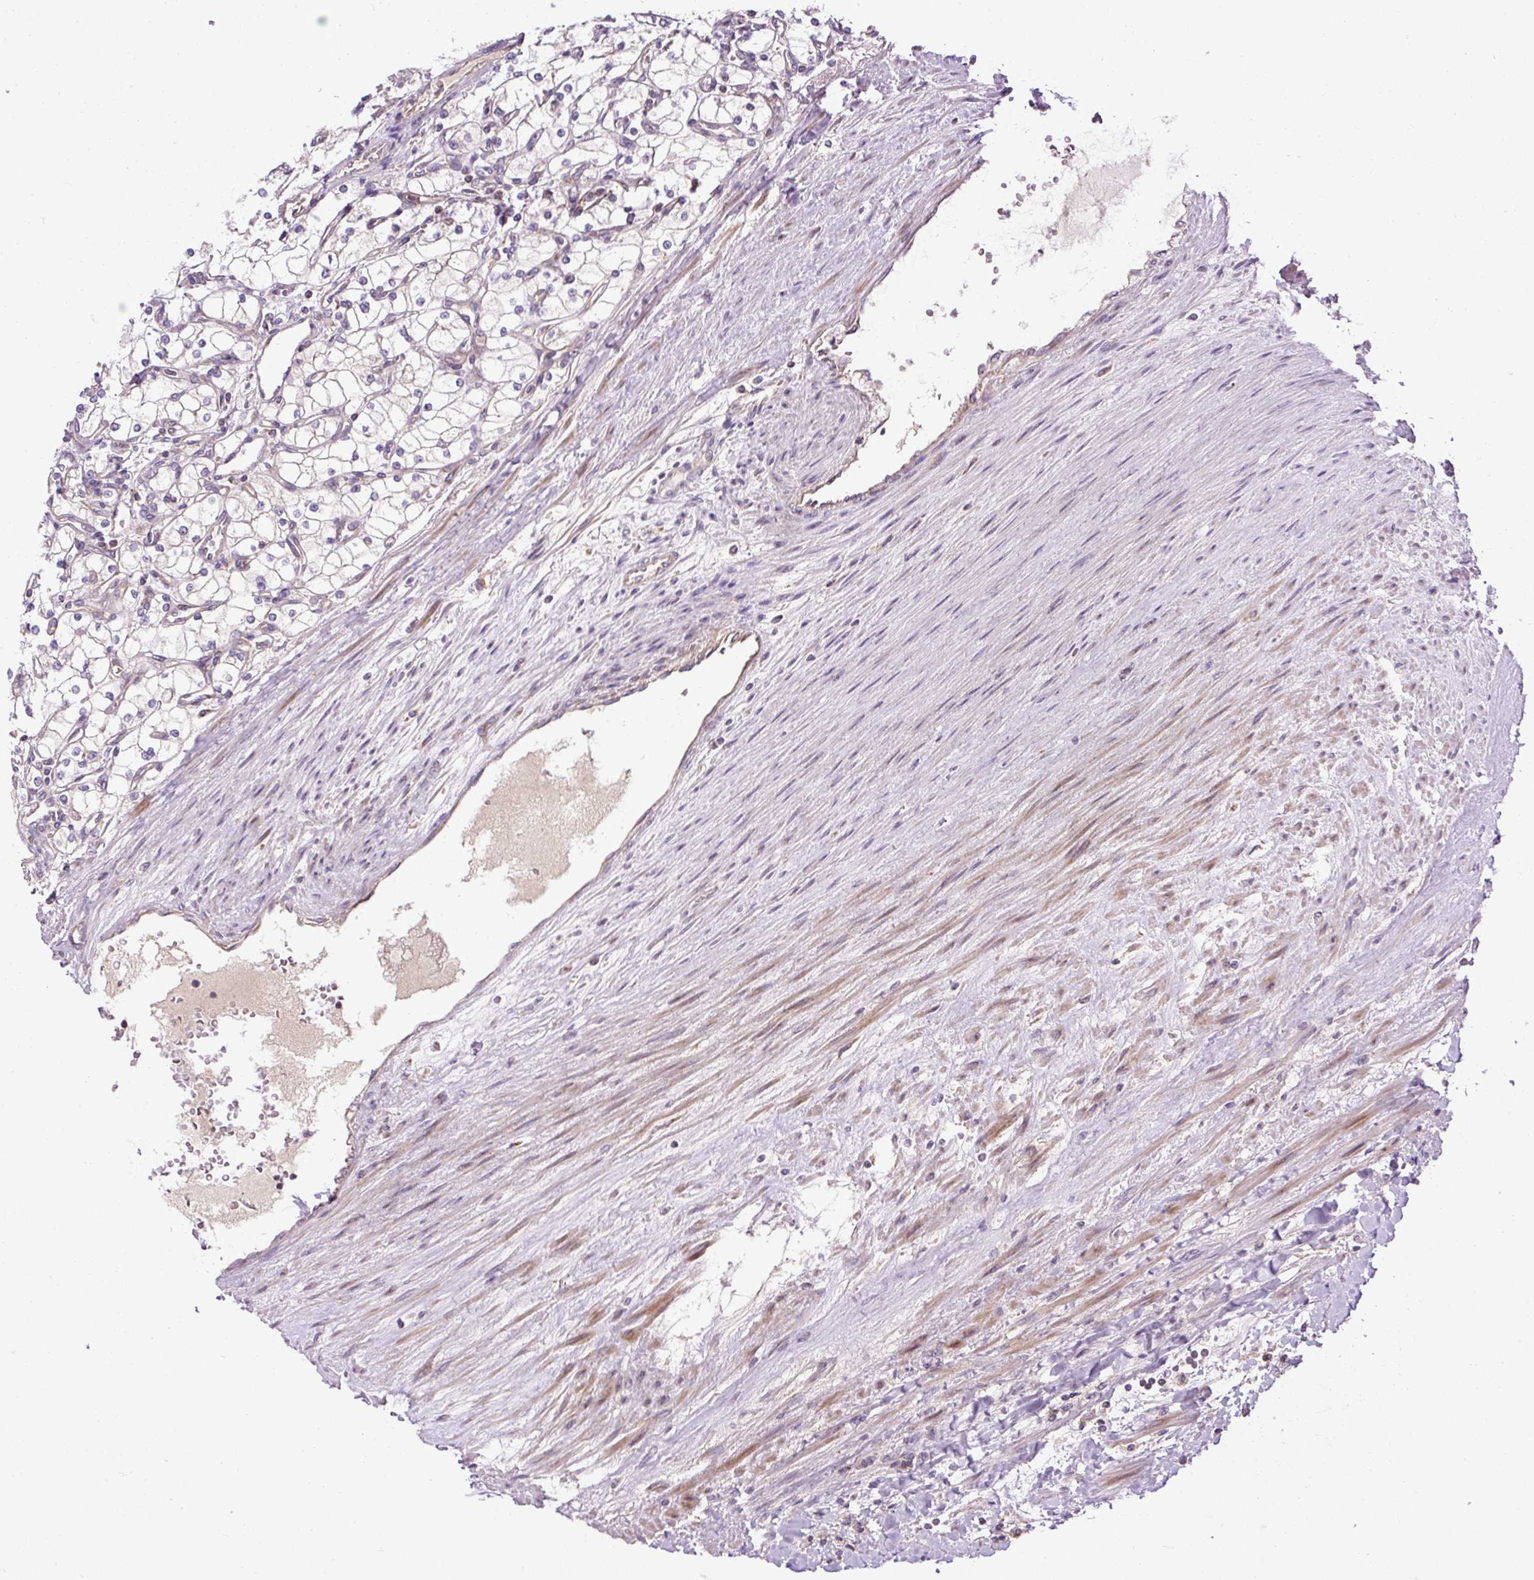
{"staining": {"intensity": "negative", "quantity": "none", "location": "none"}, "tissue": "renal cancer", "cell_type": "Tumor cells", "image_type": "cancer", "snomed": [{"axis": "morphology", "description": "Adenocarcinoma, NOS"}, {"axis": "topography", "description": "Kidney"}], "caption": "There is no significant staining in tumor cells of renal cancer.", "gene": "ZNF547", "patient": {"sex": "male", "age": 80}}